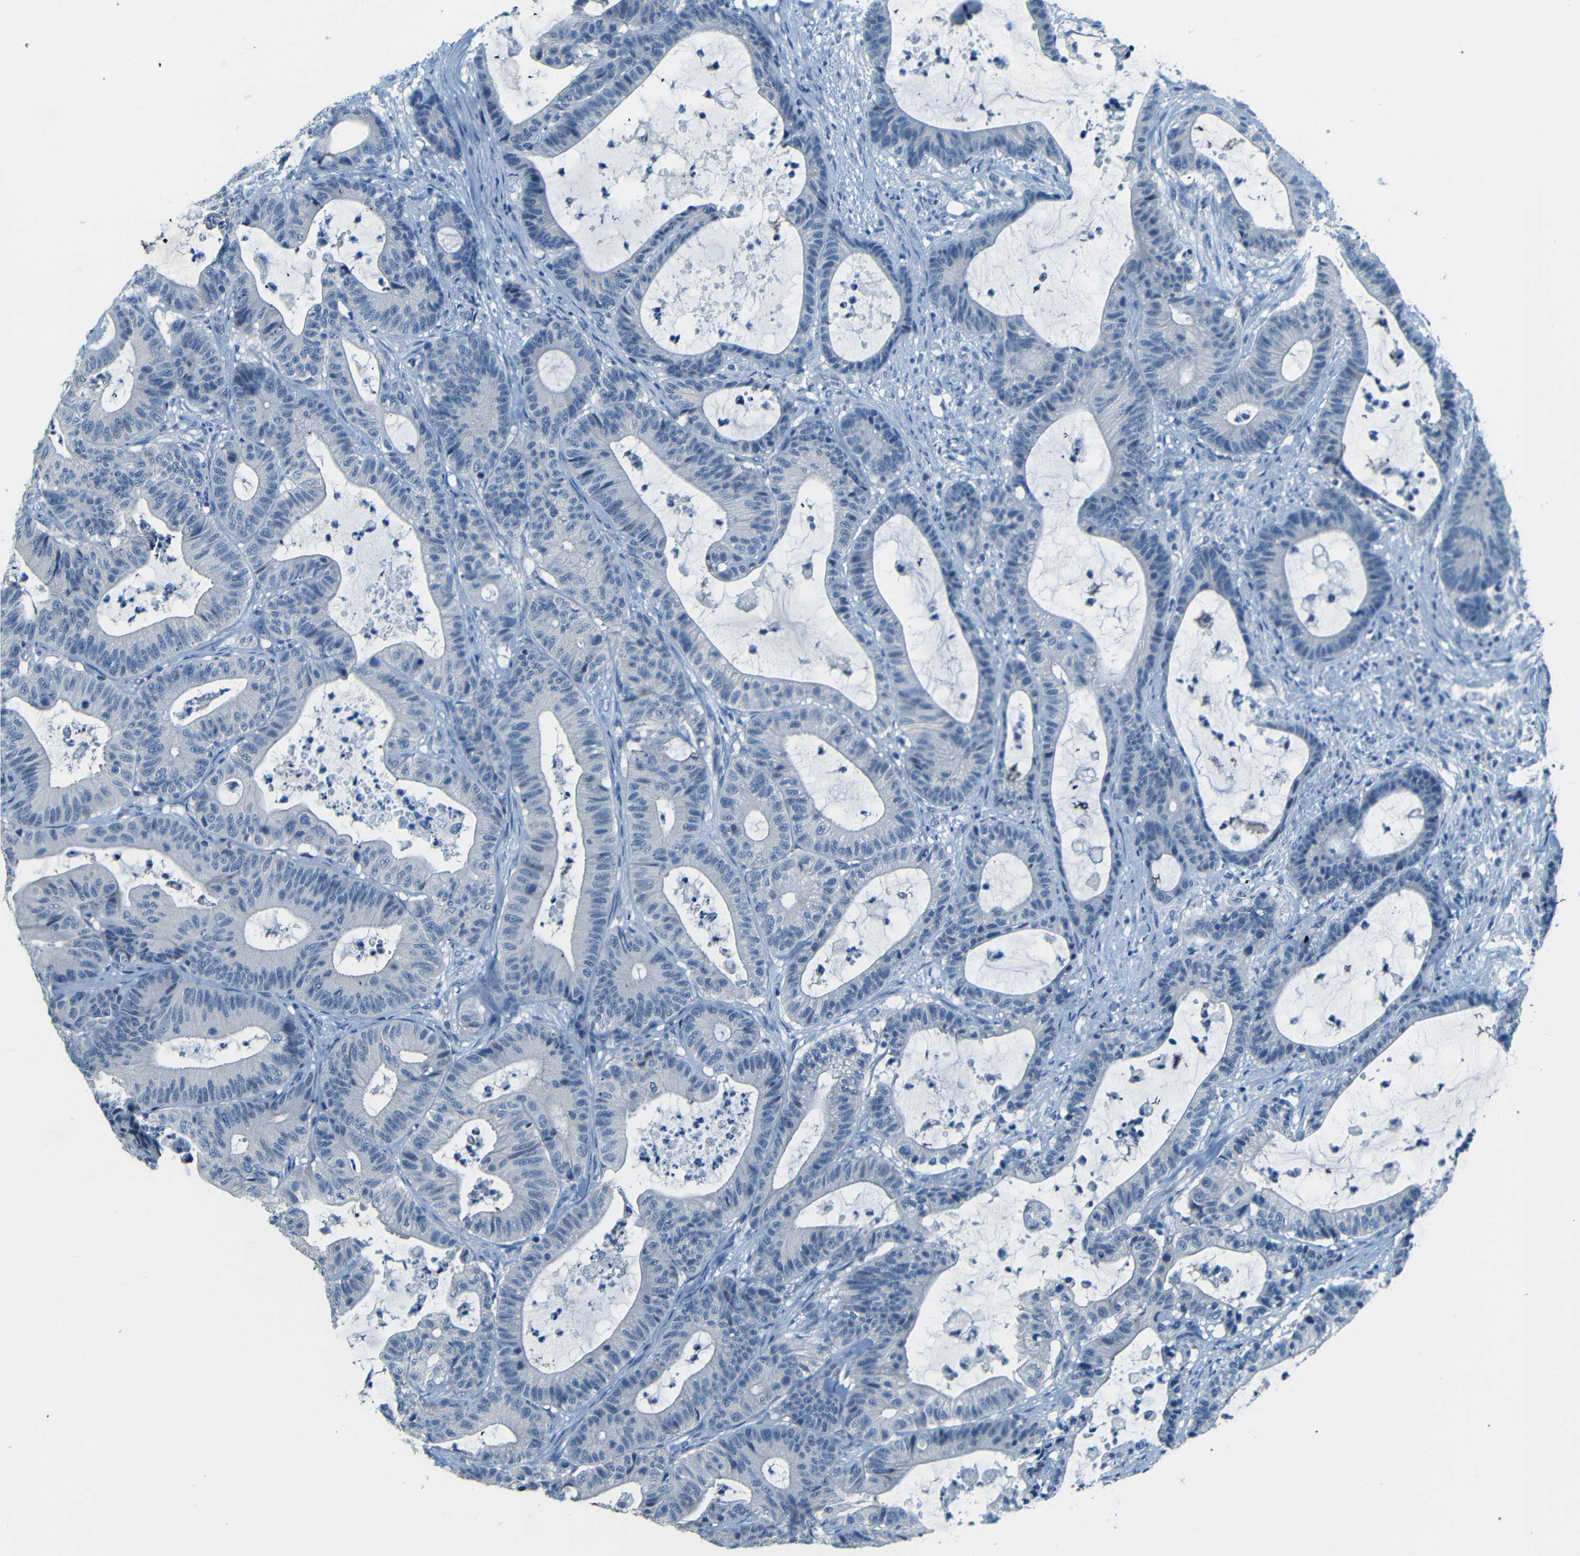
{"staining": {"intensity": "negative", "quantity": "none", "location": "none"}, "tissue": "colorectal cancer", "cell_type": "Tumor cells", "image_type": "cancer", "snomed": [{"axis": "morphology", "description": "Adenocarcinoma, NOS"}, {"axis": "topography", "description": "Colon"}], "caption": "A micrograph of adenocarcinoma (colorectal) stained for a protein exhibits no brown staining in tumor cells.", "gene": "ZMAT1", "patient": {"sex": "female", "age": 84}}